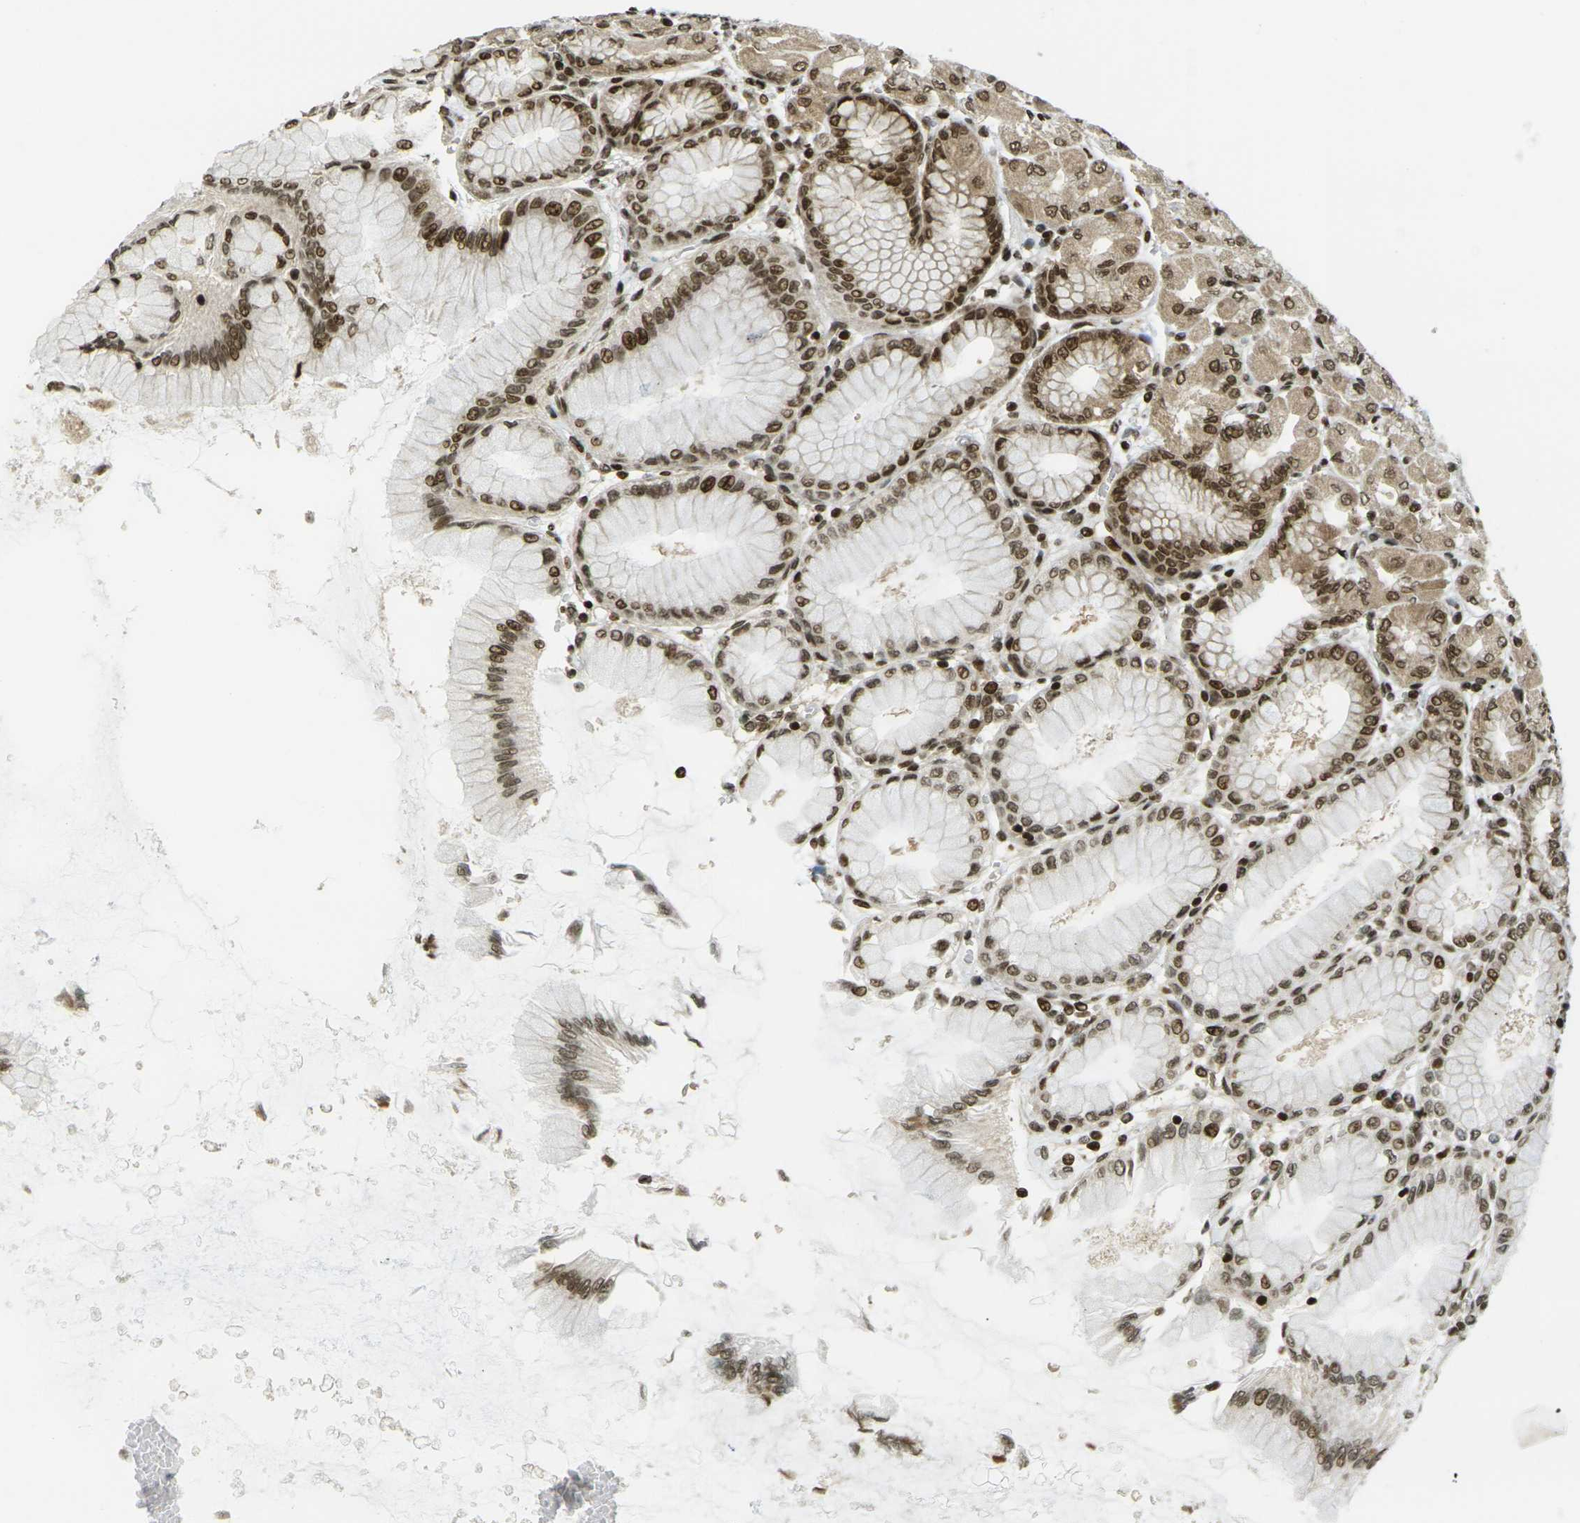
{"staining": {"intensity": "strong", "quantity": ">75%", "location": "cytoplasmic/membranous,nuclear"}, "tissue": "stomach", "cell_type": "Glandular cells", "image_type": "normal", "snomed": [{"axis": "morphology", "description": "Normal tissue, NOS"}, {"axis": "topography", "description": "Stomach, upper"}], "caption": "Strong cytoplasmic/membranous,nuclear expression is identified in approximately >75% of glandular cells in unremarkable stomach.", "gene": "RUVBL2", "patient": {"sex": "female", "age": 56}}